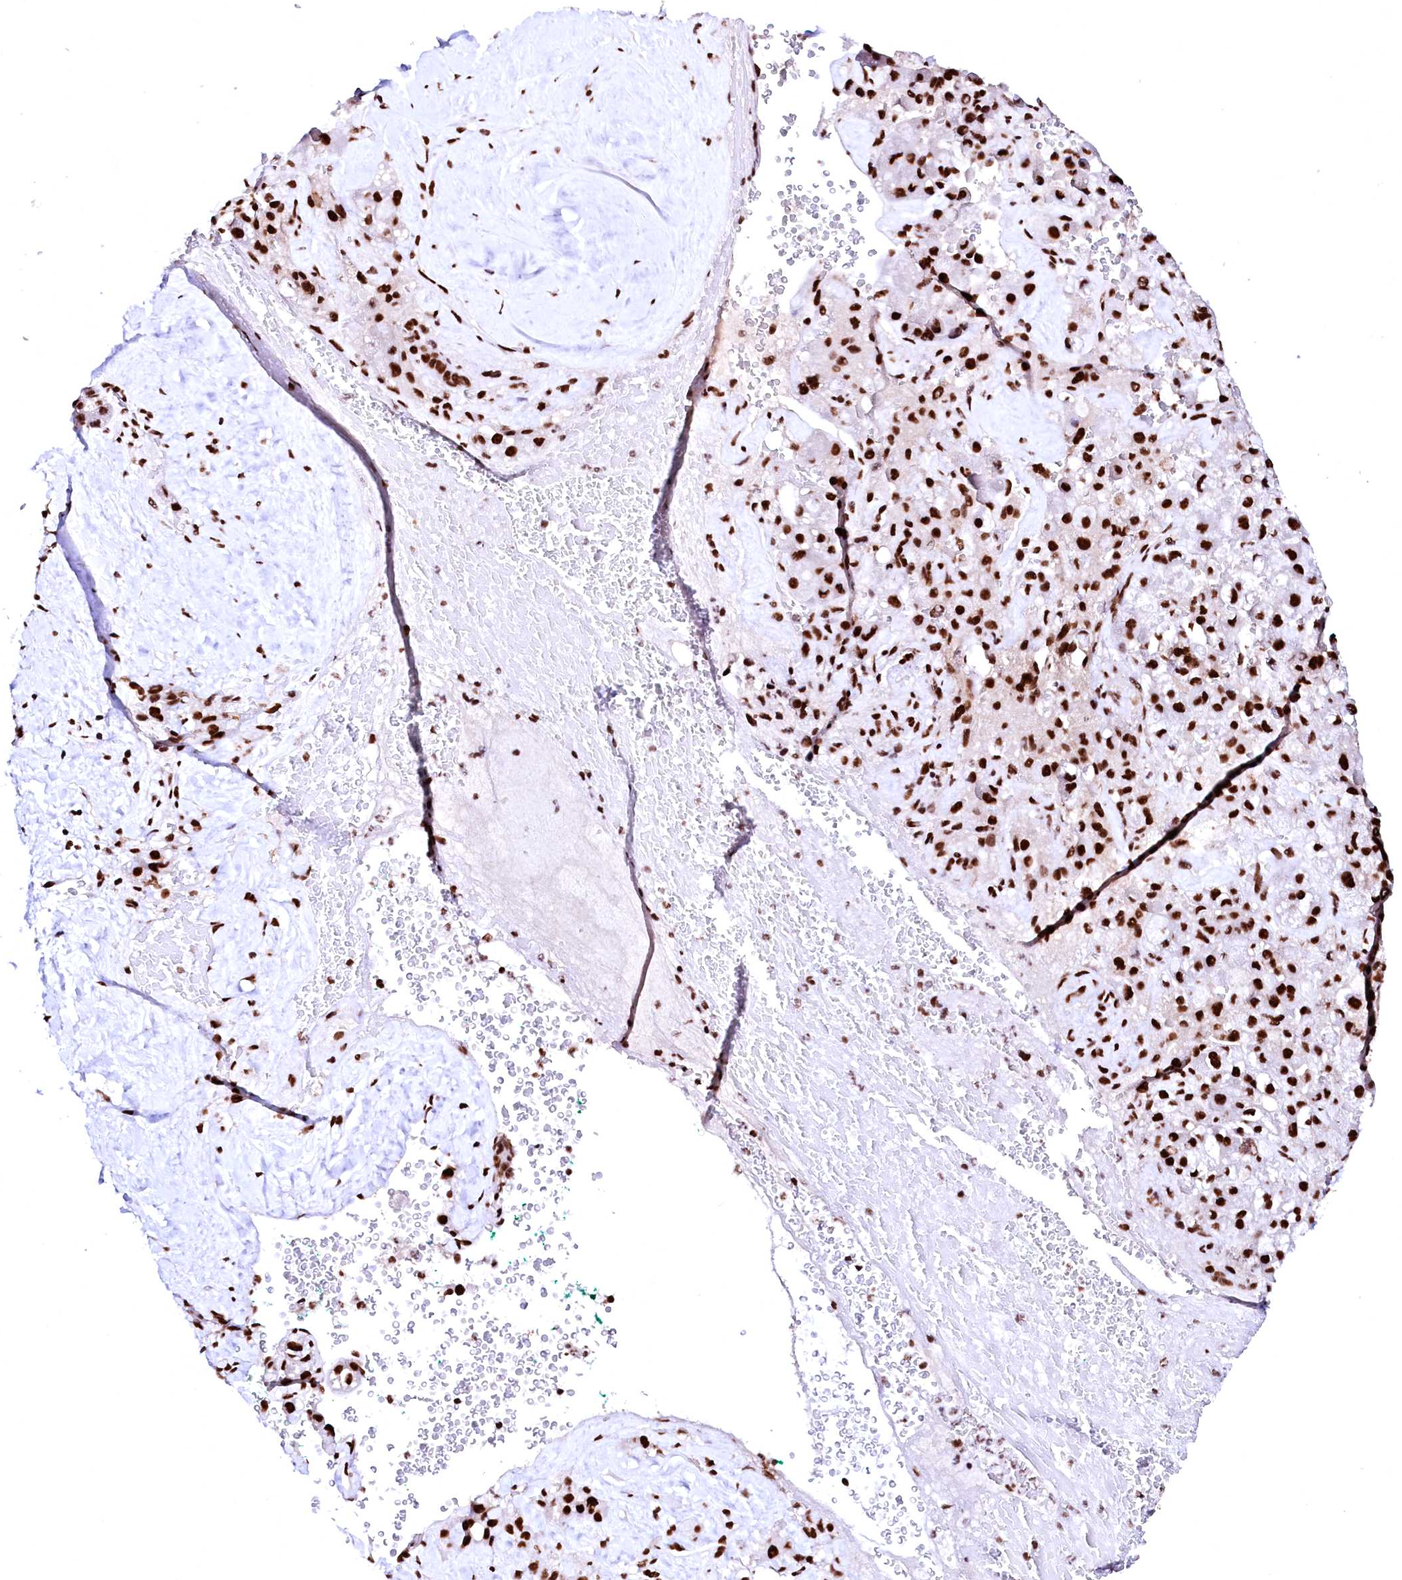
{"staining": {"intensity": "strong", "quantity": ">75%", "location": "nuclear"}, "tissue": "liver cancer", "cell_type": "Tumor cells", "image_type": "cancer", "snomed": [{"axis": "morphology", "description": "Normal tissue, NOS"}, {"axis": "morphology", "description": "Carcinoma, Hepatocellular, NOS"}, {"axis": "topography", "description": "Liver"}], "caption": "Hepatocellular carcinoma (liver) stained with a protein marker displays strong staining in tumor cells.", "gene": "CPSF6", "patient": {"sex": "male", "age": 57}}